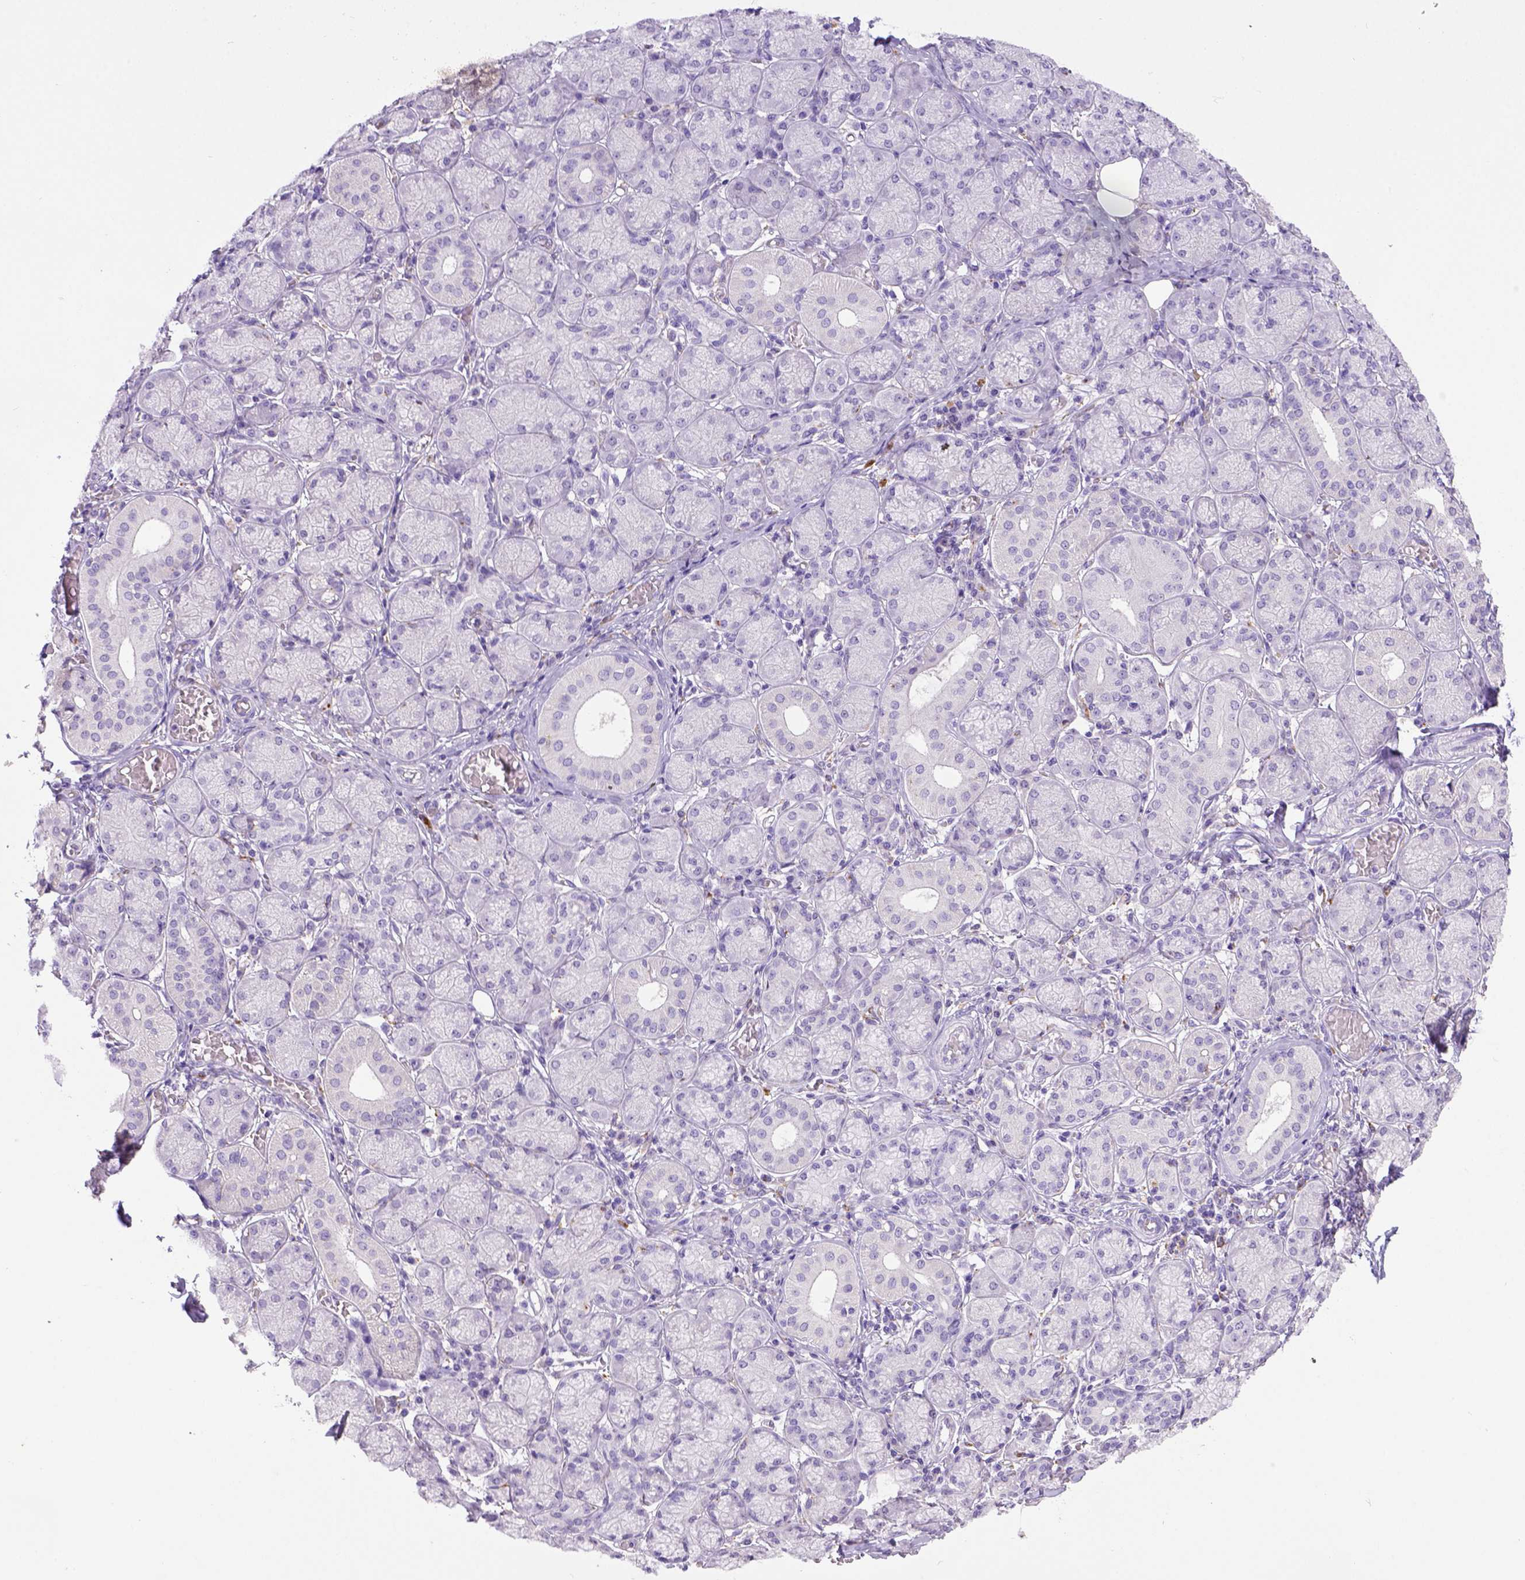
{"staining": {"intensity": "negative", "quantity": "none", "location": "none"}, "tissue": "salivary gland", "cell_type": "Glandular cells", "image_type": "normal", "snomed": [{"axis": "morphology", "description": "Normal tissue, NOS"}, {"axis": "topography", "description": "Salivary gland"}, {"axis": "topography", "description": "Peripheral nerve tissue"}], "caption": "IHC image of benign human salivary gland stained for a protein (brown), which demonstrates no positivity in glandular cells. Nuclei are stained in blue.", "gene": "CD68", "patient": {"sex": "female", "age": 24}}